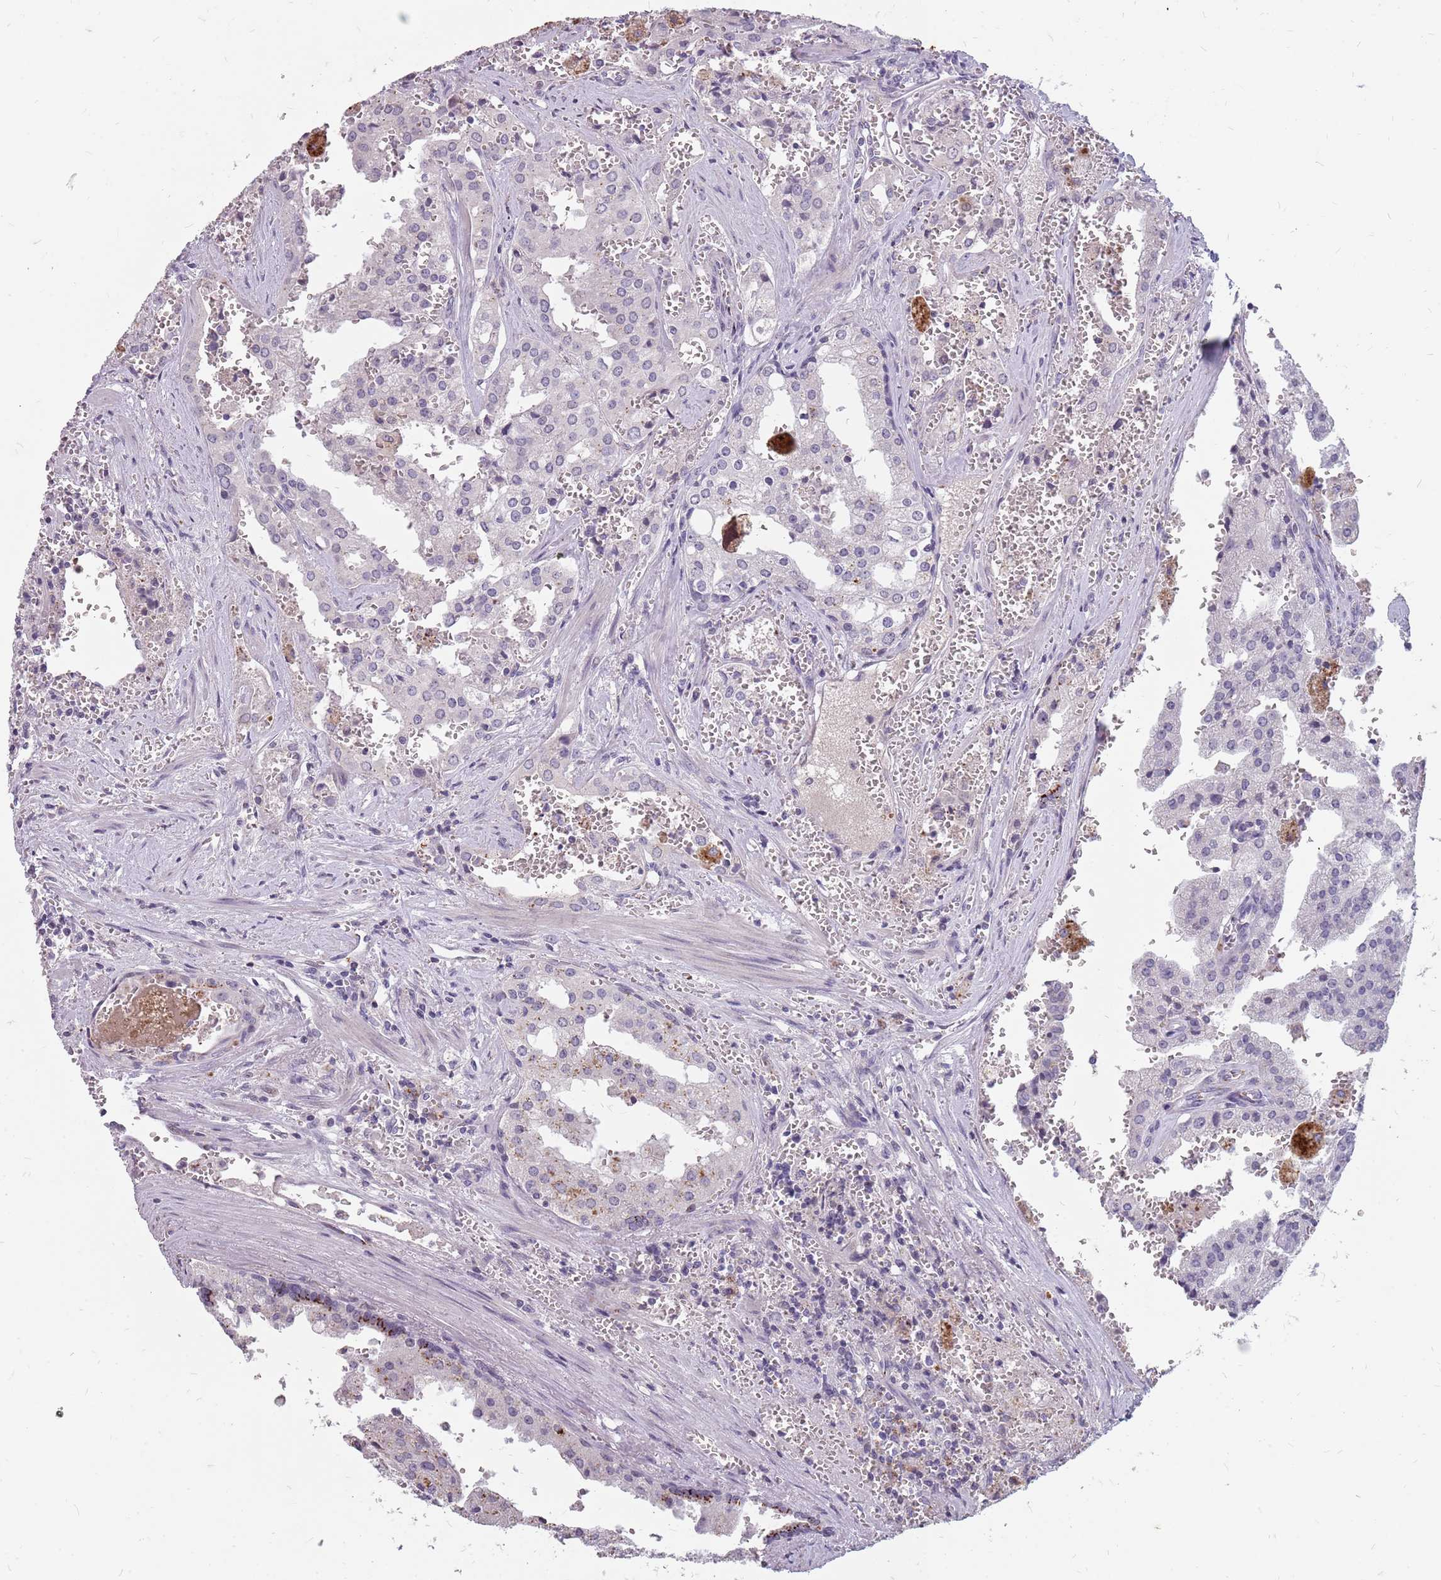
{"staining": {"intensity": "negative", "quantity": "none", "location": "none"}, "tissue": "prostate cancer", "cell_type": "Tumor cells", "image_type": "cancer", "snomed": [{"axis": "morphology", "description": "Adenocarcinoma, High grade"}, {"axis": "topography", "description": "Prostate"}], "caption": "This image is of high-grade adenocarcinoma (prostate) stained with immunohistochemistry to label a protein in brown with the nuclei are counter-stained blue. There is no expression in tumor cells.", "gene": "NEK6", "patient": {"sex": "male", "age": 68}}